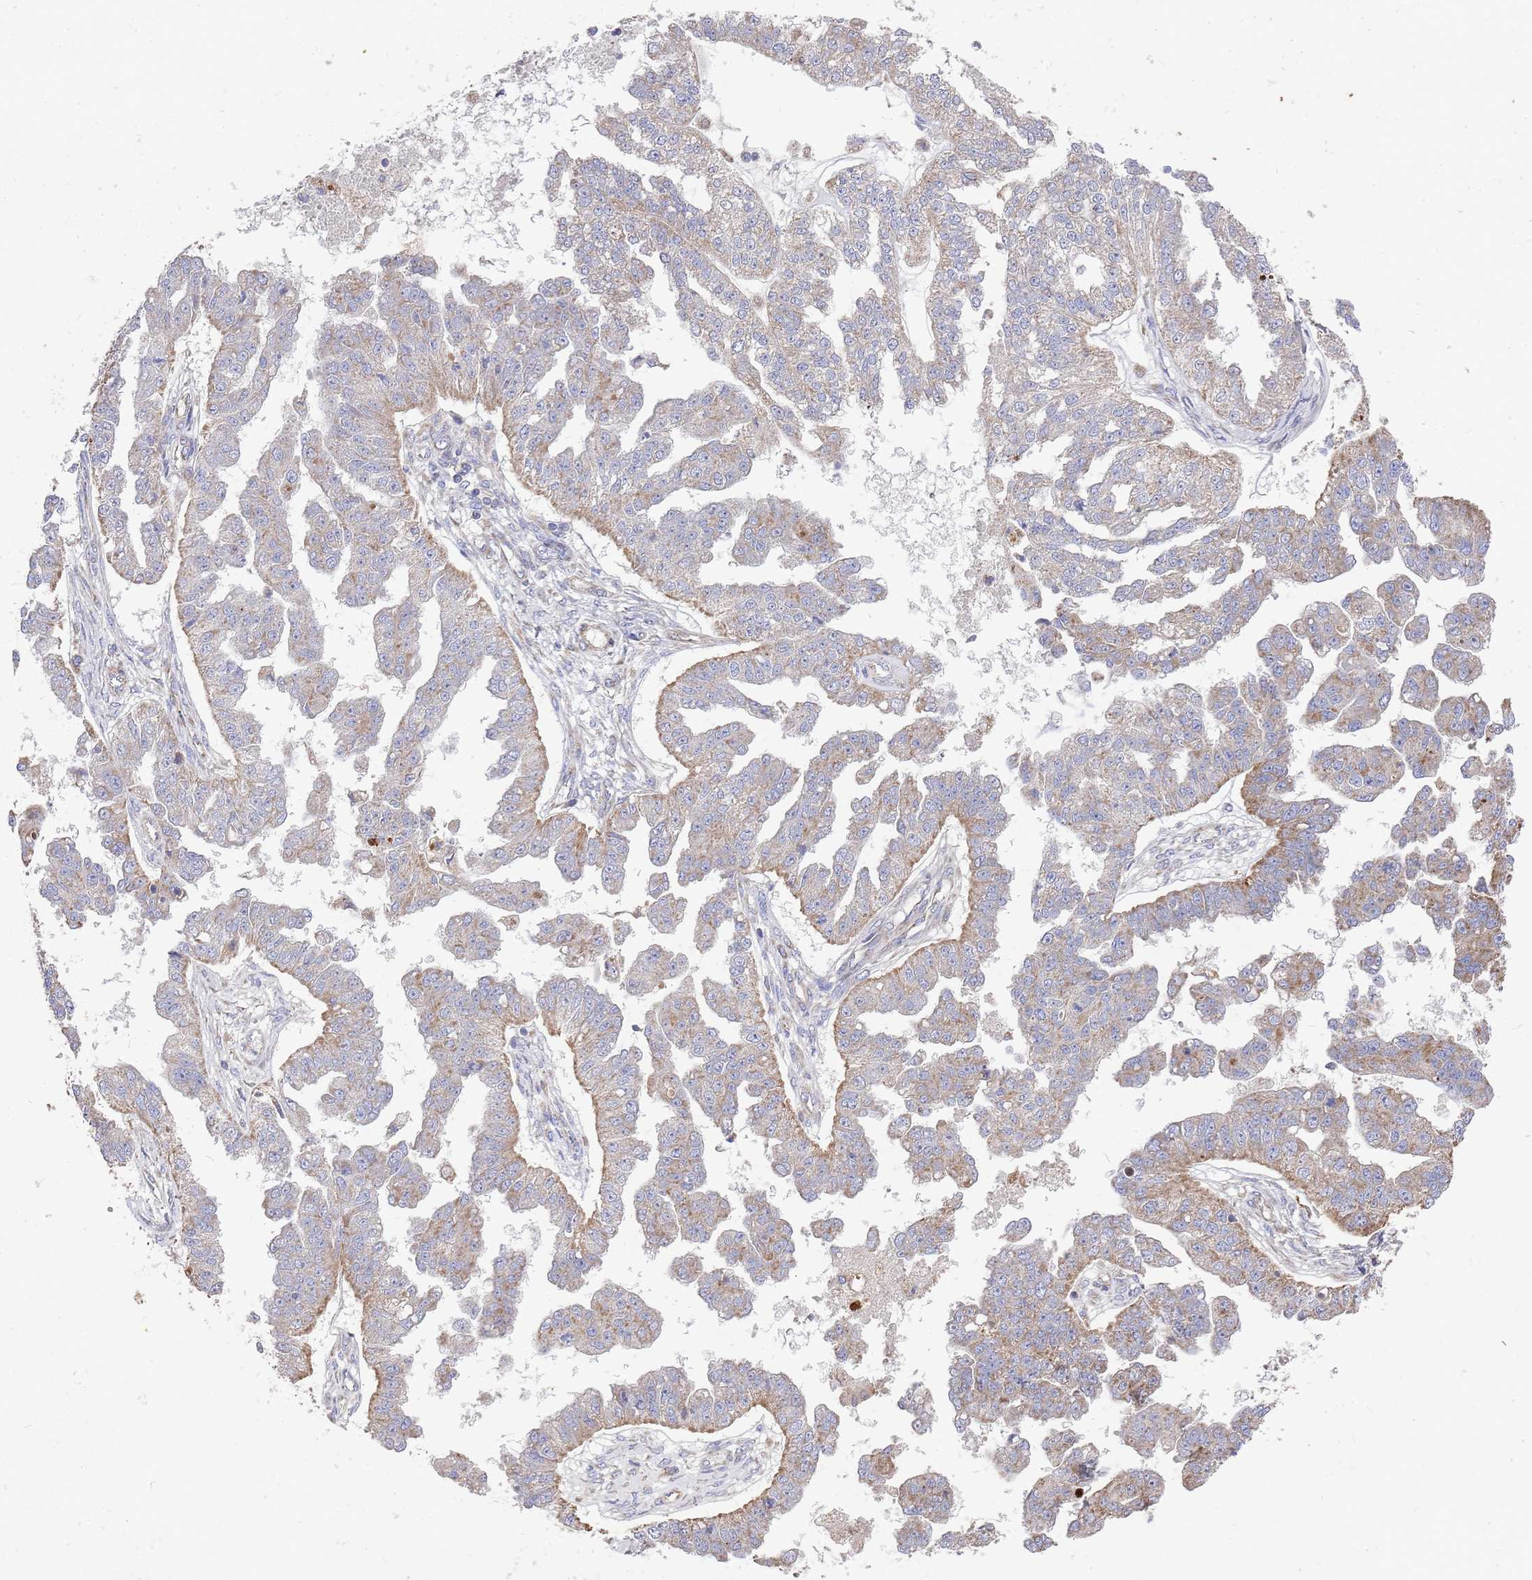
{"staining": {"intensity": "moderate", "quantity": "<25%", "location": "cytoplasmic/membranous"}, "tissue": "ovarian cancer", "cell_type": "Tumor cells", "image_type": "cancer", "snomed": [{"axis": "morphology", "description": "Cystadenocarcinoma, serous, NOS"}, {"axis": "topography", "description": "Ovary"}], "caption": "The image demonstrates staining of ovarian cancer, revealing moderate cytoplasmic/membranous protein expression (brown color) within tumor cells.", "gene": "WDFY3", "patient": {"sex": "female", "age": 58}}